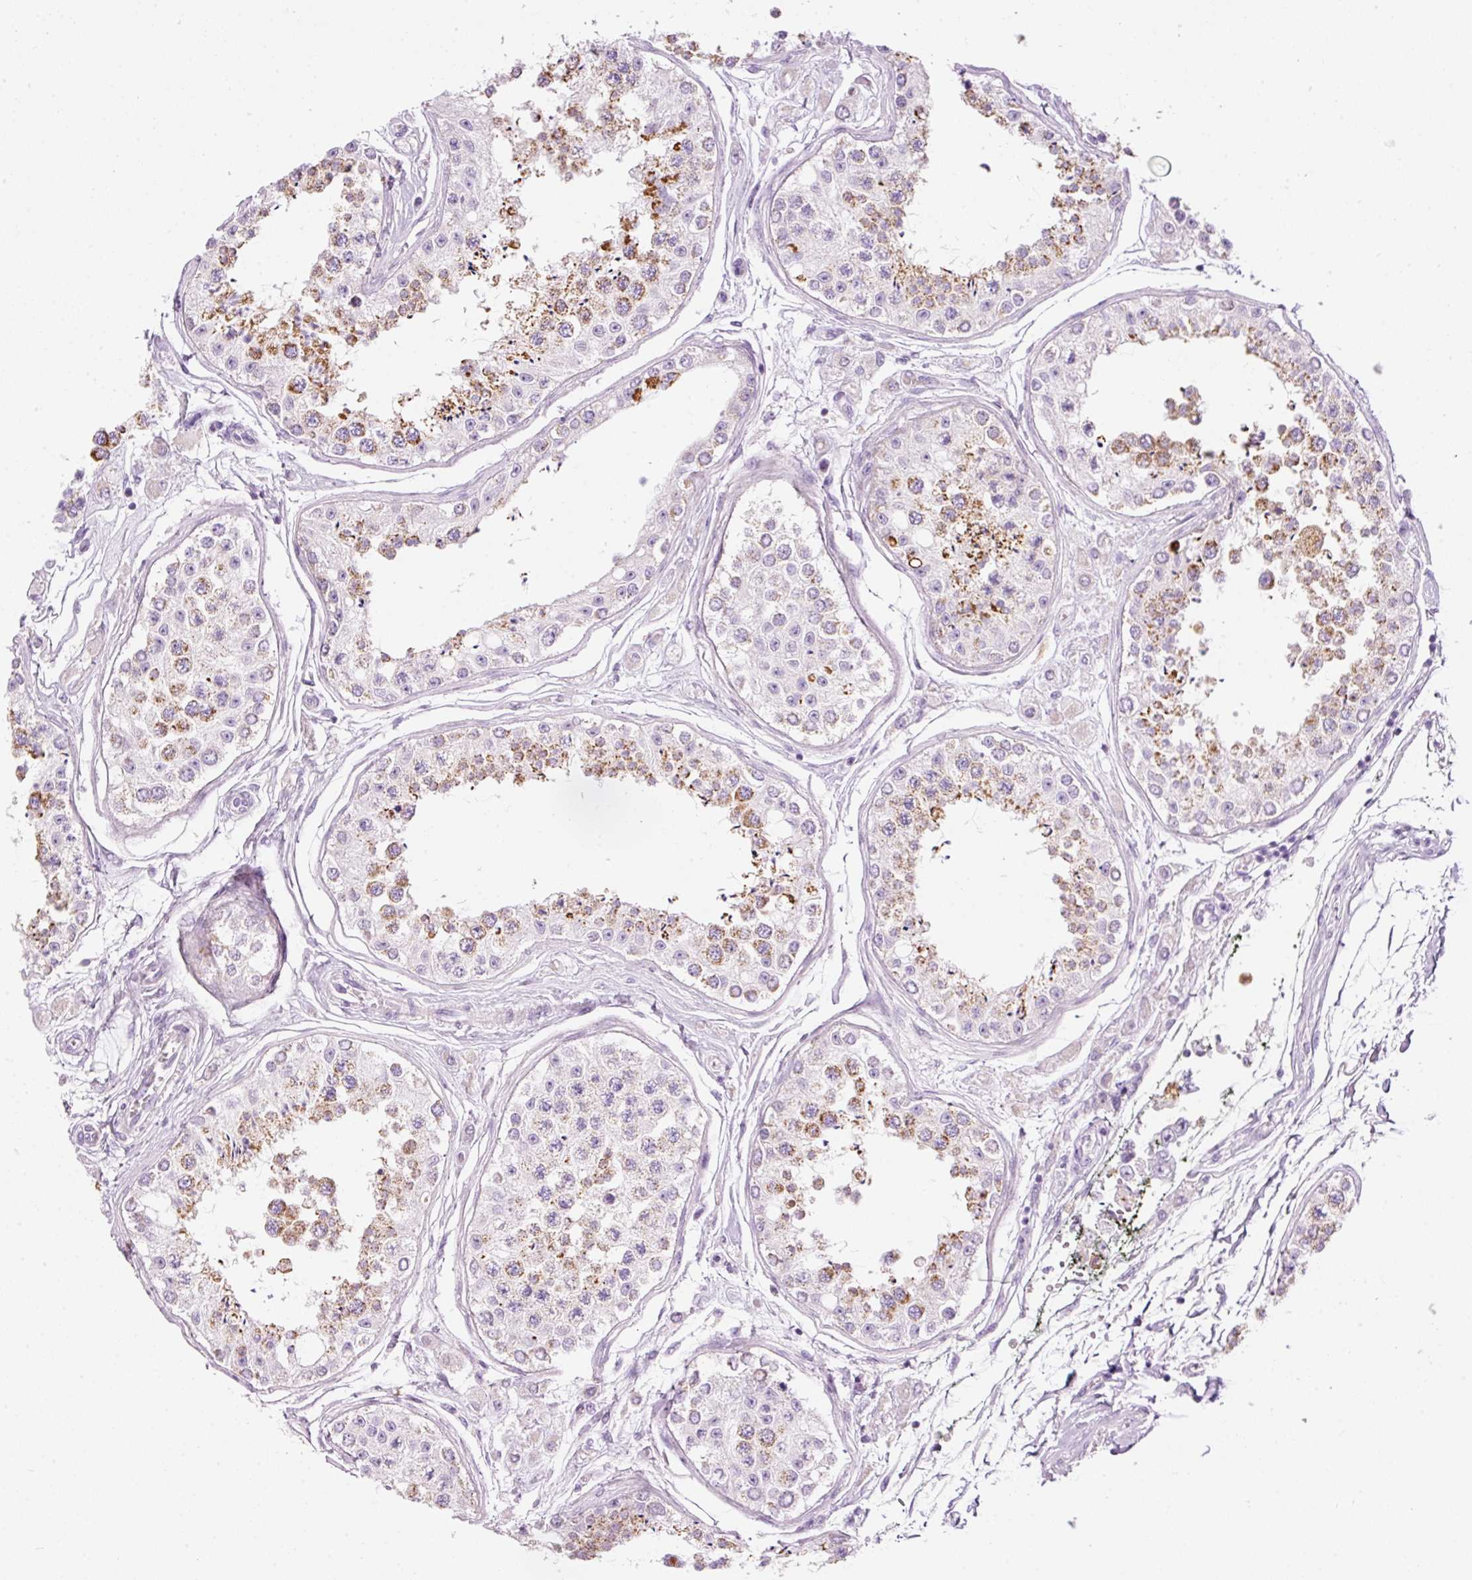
{"staining": {"intensity": "moderate", "quantity": "25%-75%", "location": "cytoplasmic/membranous"}, "tissue": "testis", "cell_type": "Cells in seminiferous ducts", "image_type": "normal", "snomed": [{"axis": "morphology", "description": "Normal tissue, NOS"}, {"axis": "topography", "description": "Testis"}], "caption": "Human testis stained with a brown dye demonstrates moderate cytoplasmic/membranous positive staining in approximately 25%-75% of cells in seminiferous ducts.", "gene": "CARD16", "patient": {"sex": "male", "age": 25}}